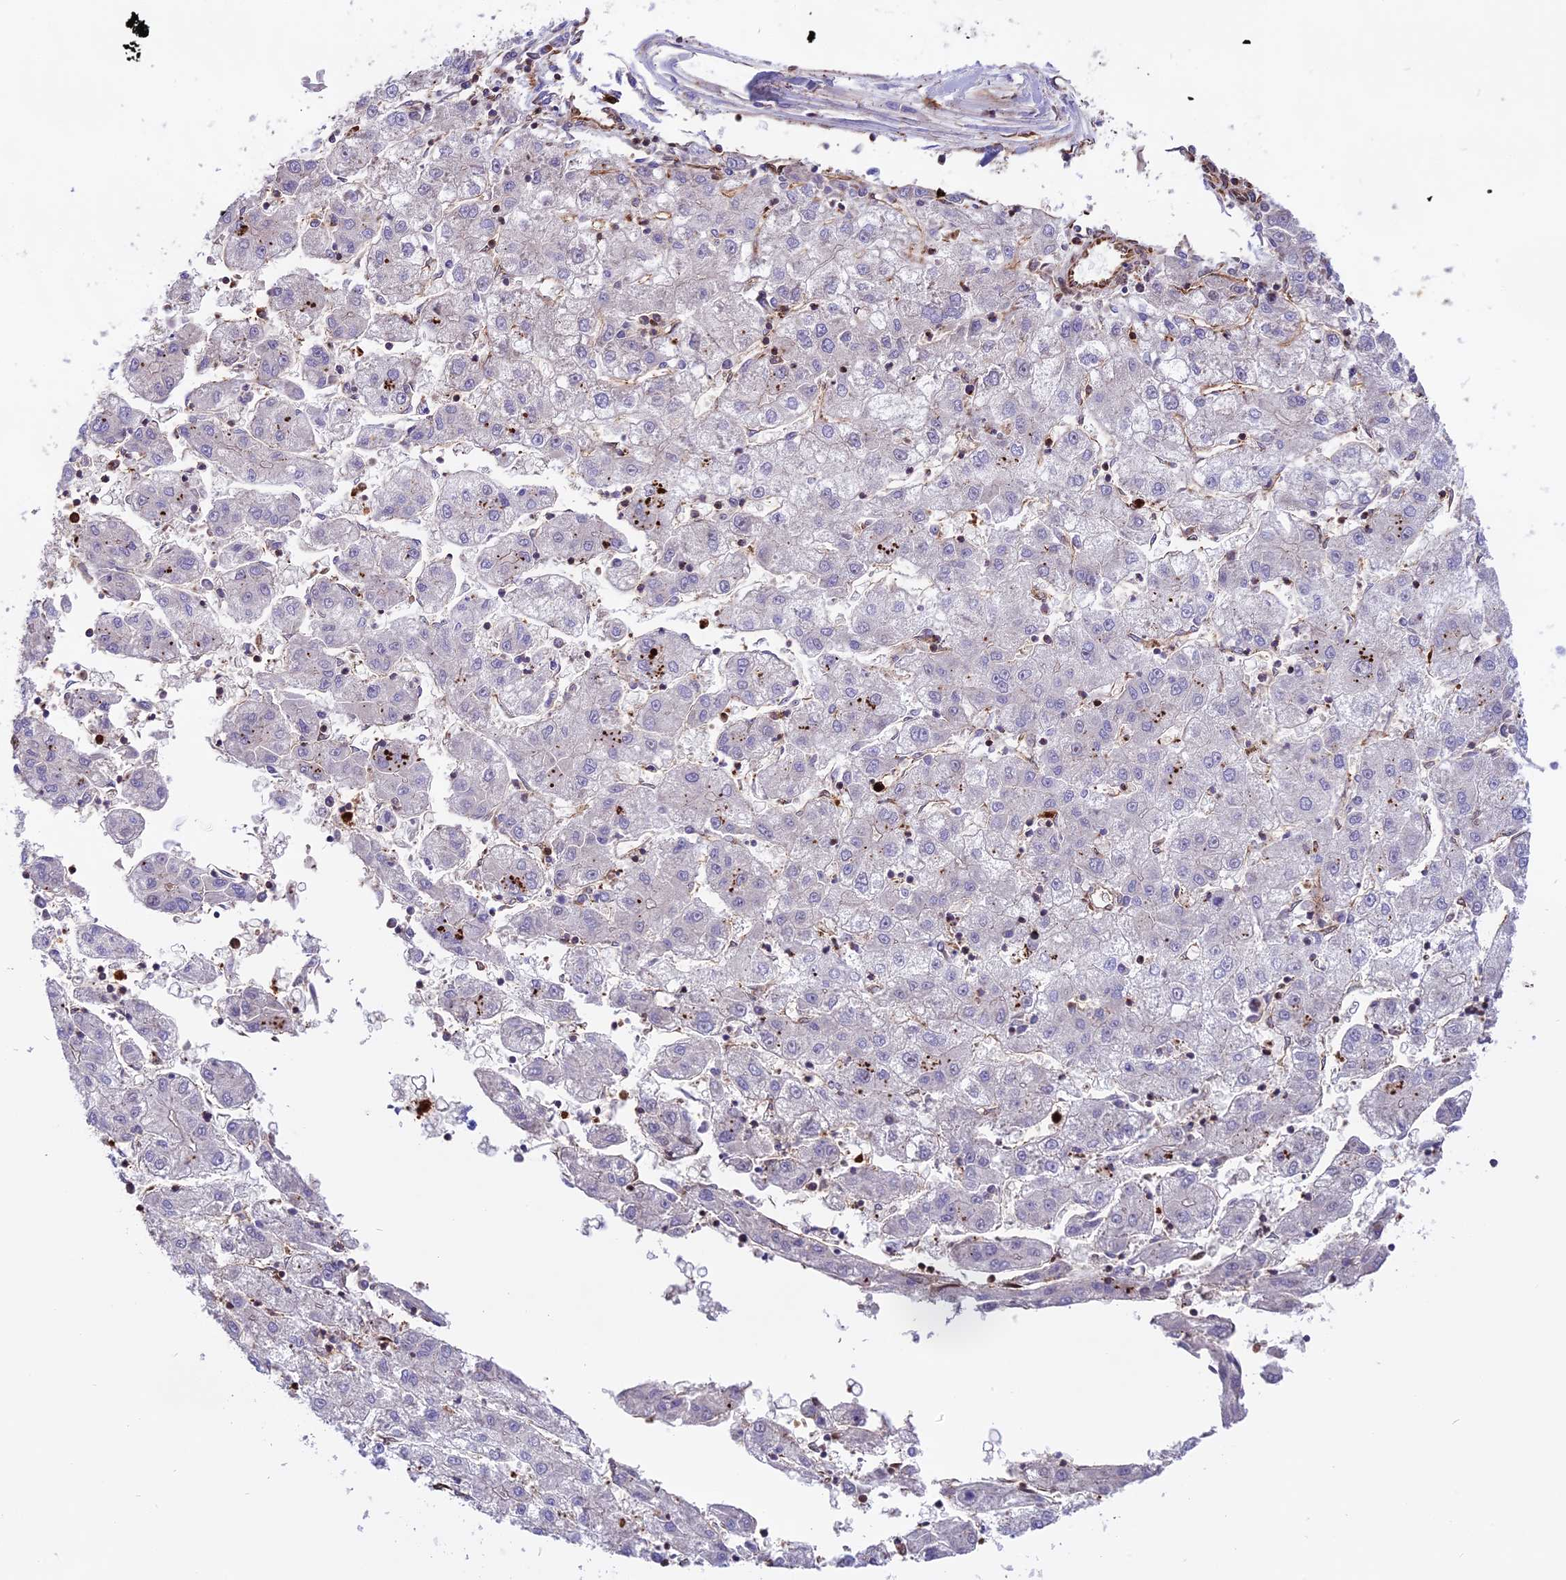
{"staining": {"intensity": "negative", "quantity": "none", "location": "none"}, "tissue": "liver cancer", "cell_type": "Tumor cells", "image_type": "cancer", "snomed": [{"axis": "morphology", "description": "Carcinoma, Hepatocellular, NOS"}, {"axis": "topography", "description": "Liver"}], "caption": "Tumor cells show no significant protein positivity in liver cancer. (Immunohistochemistry, brightfield microscopy, high magnification).", "gene": "CD99L2", "patient": {"sex": "male", "age": 72}}